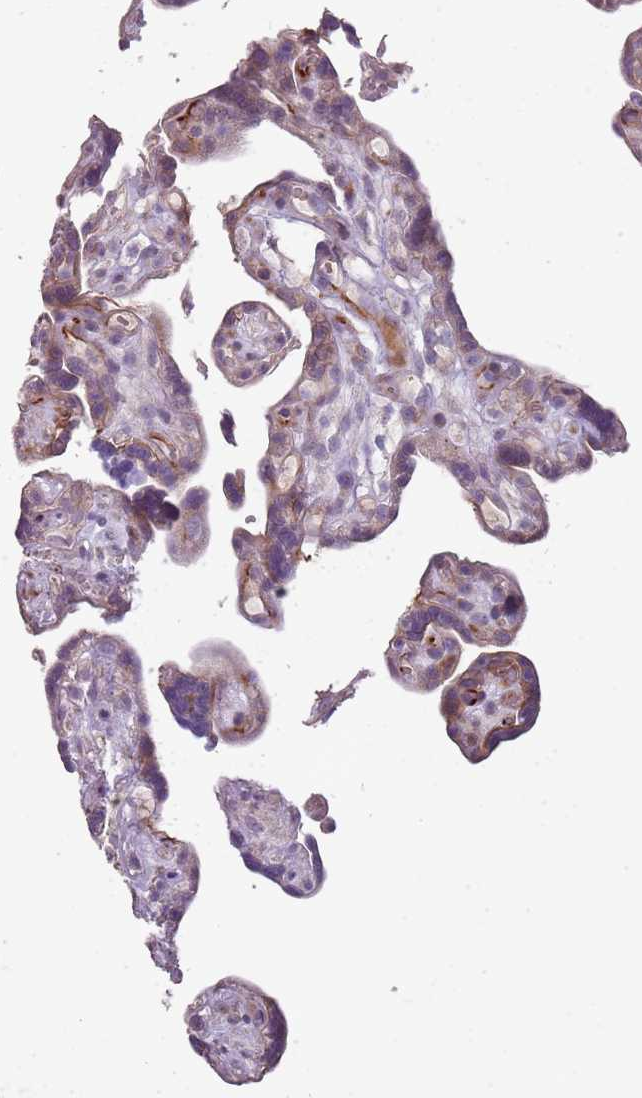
{"staining": {"intensity": "negative", "quantity": "none", "location": "none"}, "tissue": "placenta", "cell_type": "Decidual cells", "image_type": "normal", "snomed": [{"axis": "morphology", "description": "Normal tissue, NOS"}, {"axis": "topography", "description": "Placenta"}], "caption": "Protein analysis of benign placenta exhibits no significant positivity in decidual cells. The staining was performed using DAB to visualize the protein expression in brown, while the nuclei were stained in blue with hematoxylin (Magnification: 20x).", "gene": "ZNF583", "patient": {"sex": "female", "age": 30}}